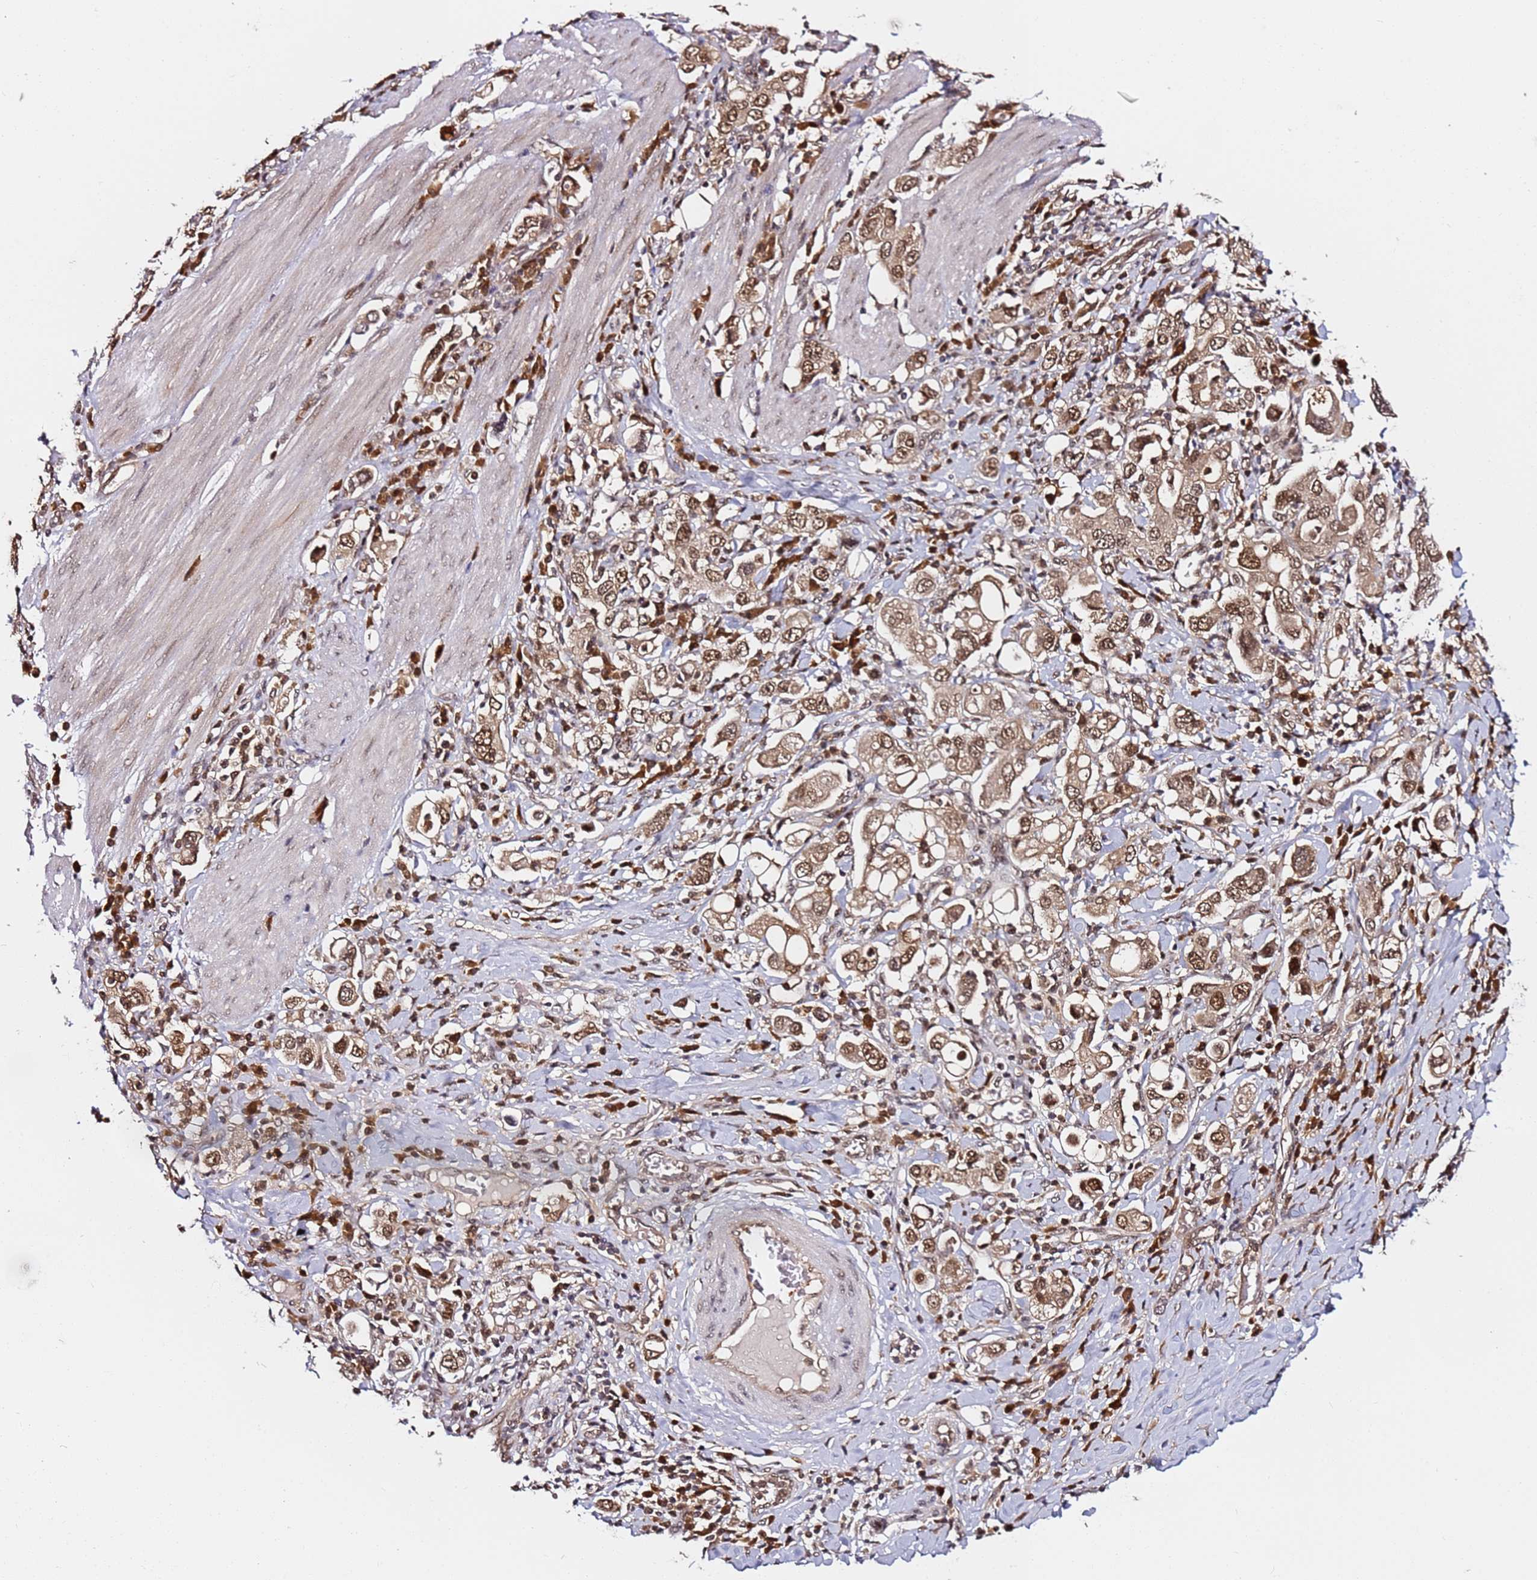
{"staining": {"intensity": "moderate", "quantity": ">75%", "location": "cytoplasmic/membranous,nuclear"}, "tissue": "stomach cancer", "cell_type": "Tumor cells", "image_type": "cancer", "snomed": [{"axis": "morphology", "description": "Adenocarcinoma, NOS"}, {"axis": "topography", "description": "Stomach, upper"}], "caption": "DAB immunohistochemical staining of stomach cancer (adenocarcinoma) reveals moderate cytoplasmic/membranous and nuclear protein expression in approximately >75% of tumor cells.", "gene": "RGS18", "patient": {"sex": "male", "age": 62}}